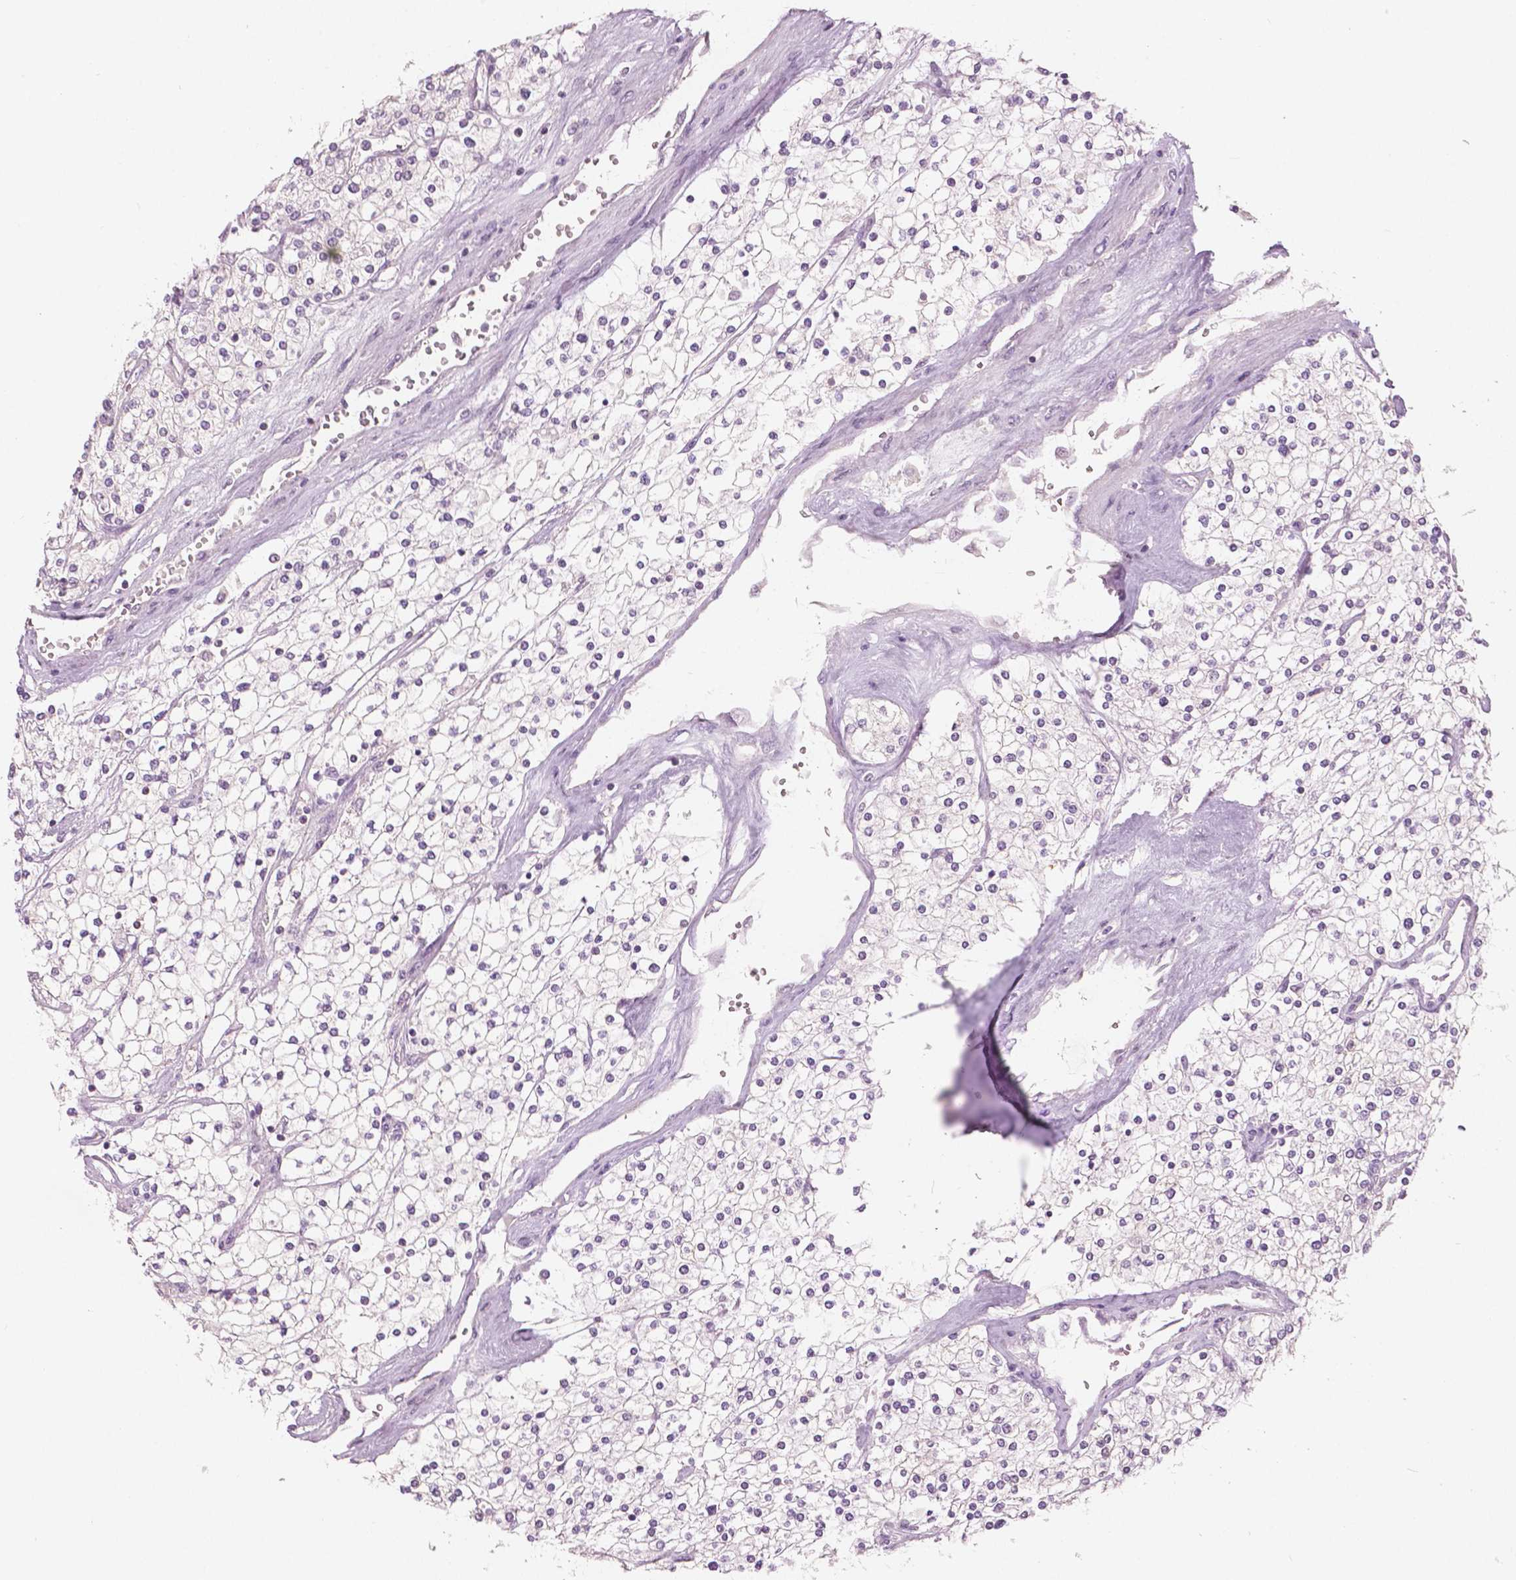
{"staining": {"intensity": "negative", "quantity": "none", "location": "none"}, "tissue": "renal cancer", "cell_type": "Tumor cells", "image_type": "cancer", "snomed": [{"axis": "morphology", "description": "Adenocarcinoma, NOS"}, {"axis": "topography", "description": "Kidney"}], "caption": "IHC of adenocarcinoma (renal) reveals no expression in tumor cells.", "gene": "GALM", "patient": {"sex": "male", "age": 80}}